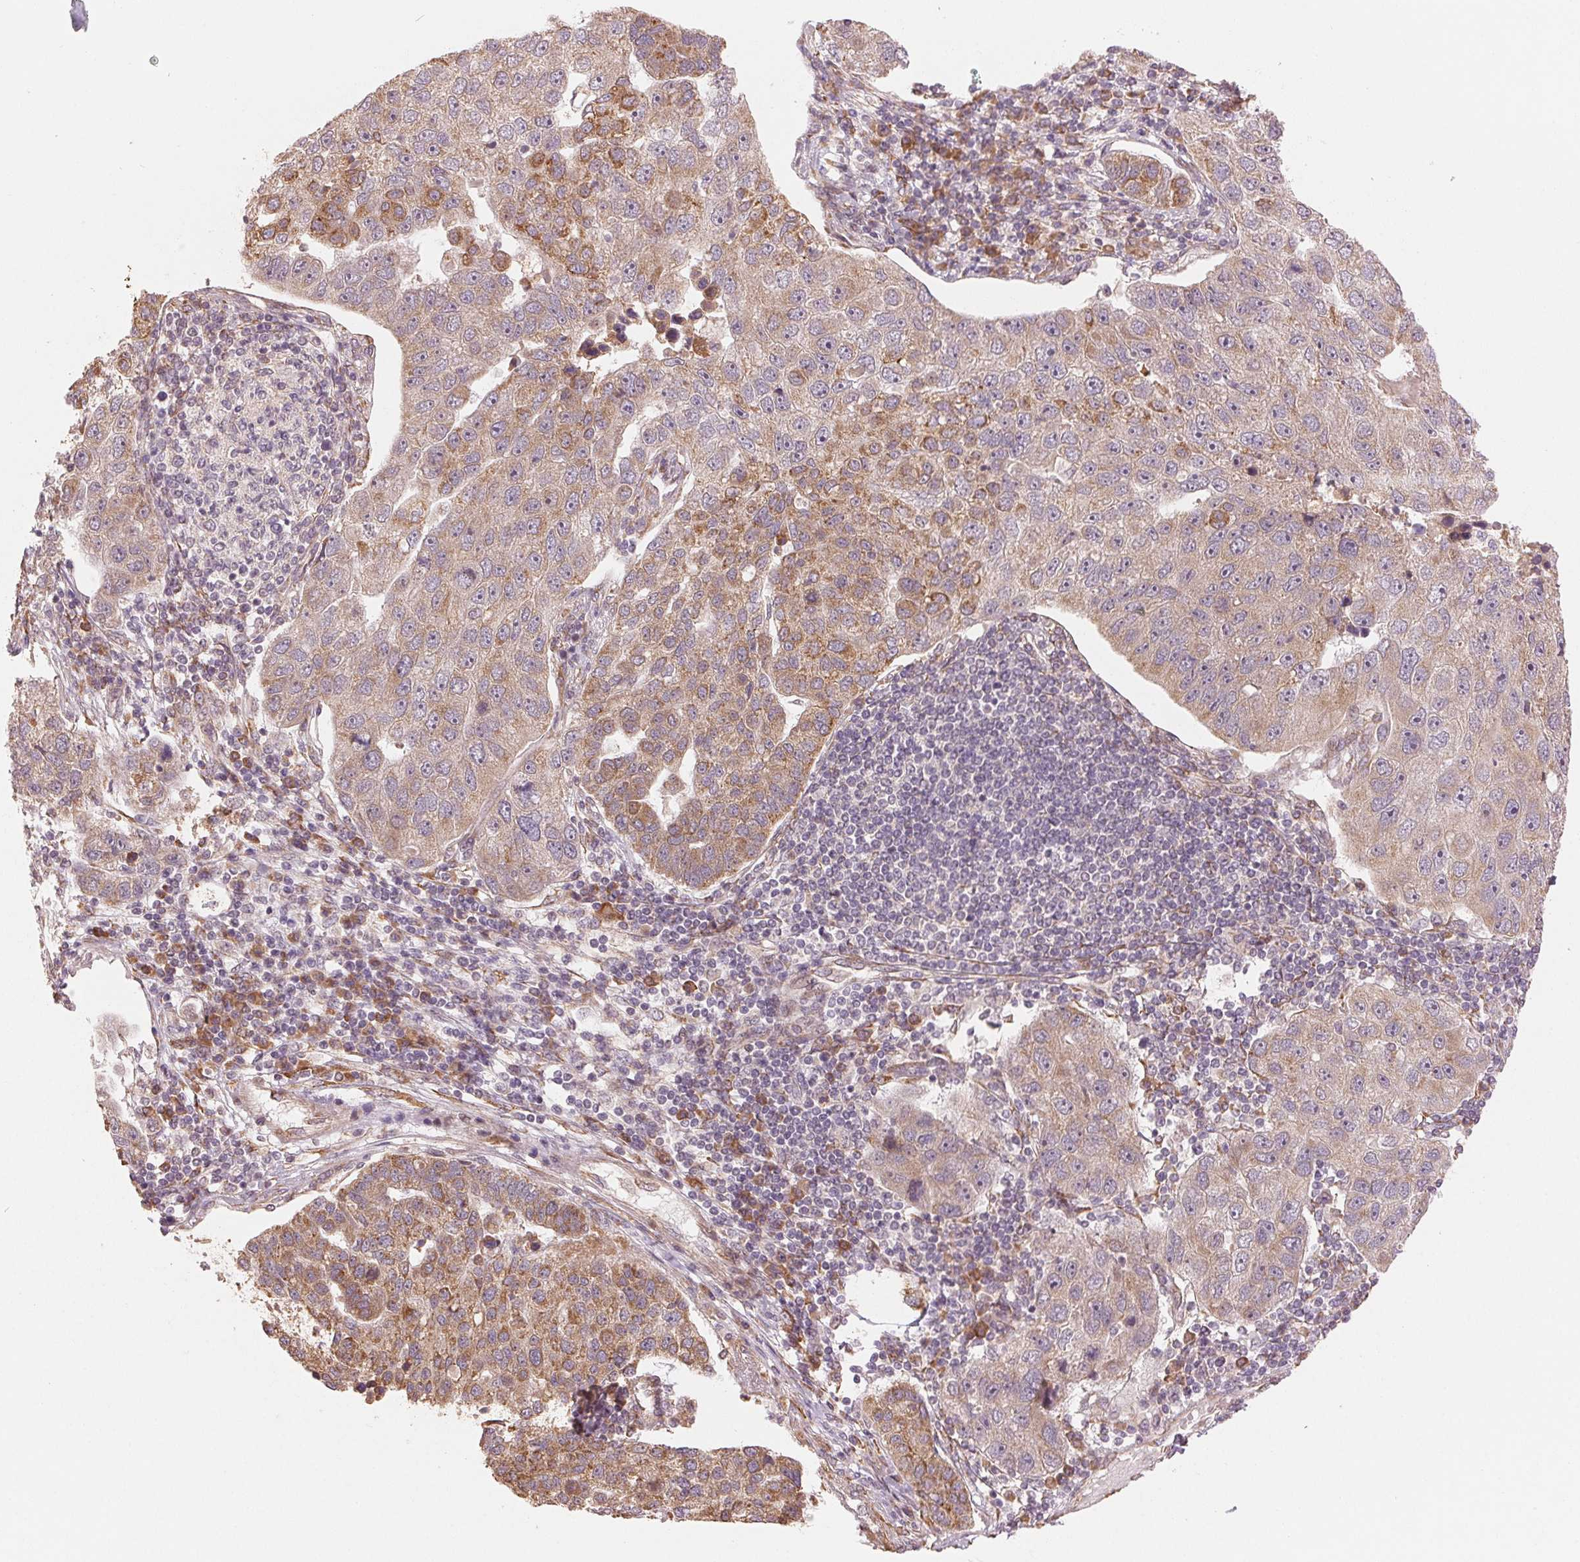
{"staining": {"intensity": "moderate", "quantity": "25%-75%", "location": "cytoplasmic/membranous"}, "tissue": "pancreatic cancer", "cell_type": "Tumor cells", "image_type": "cancer", "snomed": [{"axis": "morphology", "description": "Adenocarcinoma, NOS"}, {"axis": "topography", "description": "Pancreas"}], "caption": "A brown stain labels moderate cytoplasmic/membranous expression of a protein in human adenocarcinoma (pancreatic) tumor cells.", "gene": "SLC20A1", "patient": {"sex": "female", "age": 61}}